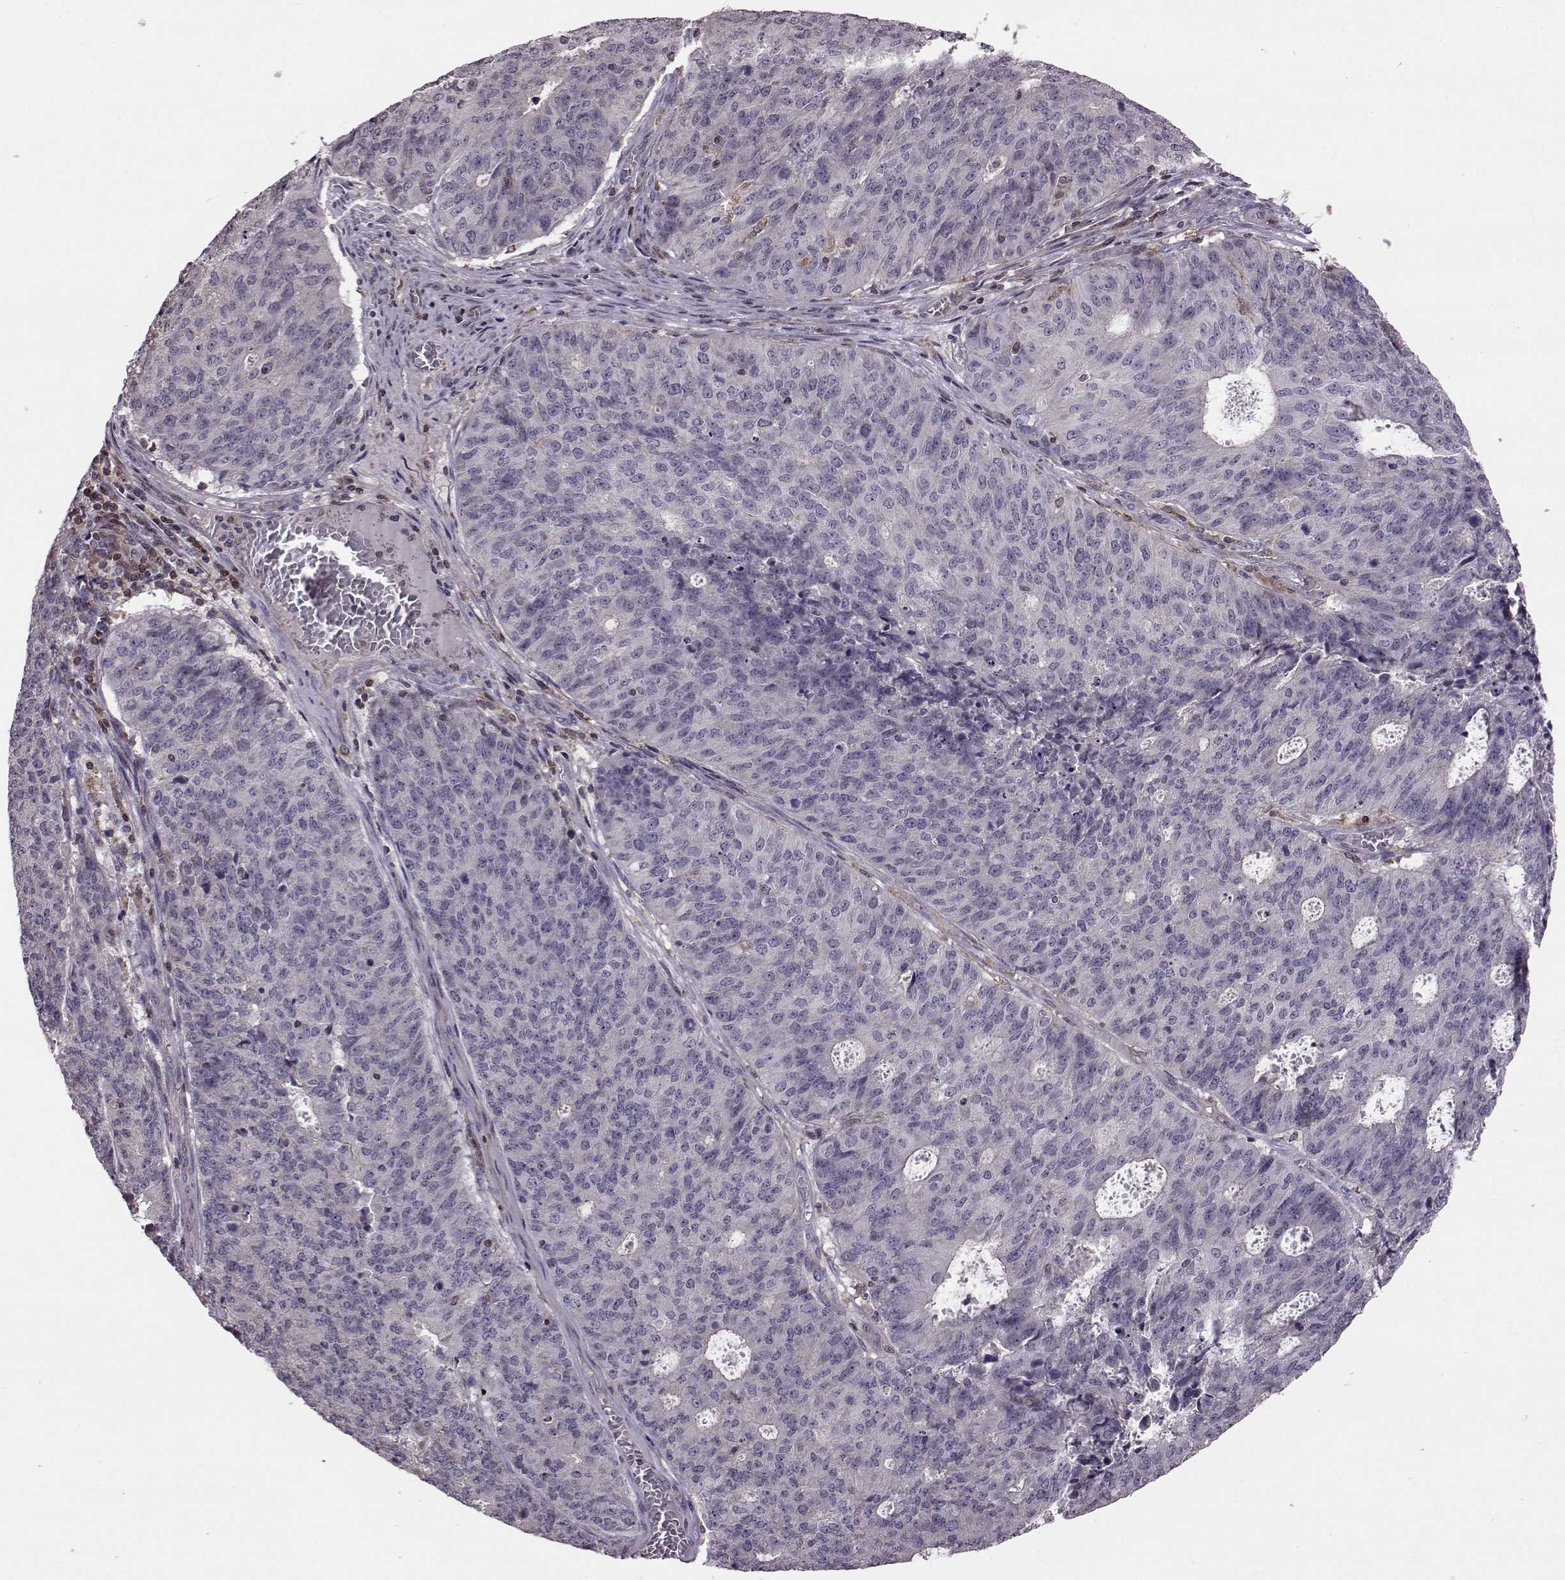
{"staining": {"intensity": "negative", "quantity": "none", "location": "none"}, "tissue": "endometrial cancer", "cell_type": "Tumor cells", "image_type": "cancer", "snomed": [{"axis": "morphology", "description": "Adenocarcinoma, NOS"}, {"axis": "topography", "description": "Endometrium"}], "caption": "Image shows no significant protein positivity in tumor cells of endometrial cancer.", "gene": "CDC42SE1", "patient": {"sex": "female", "age": 82}}